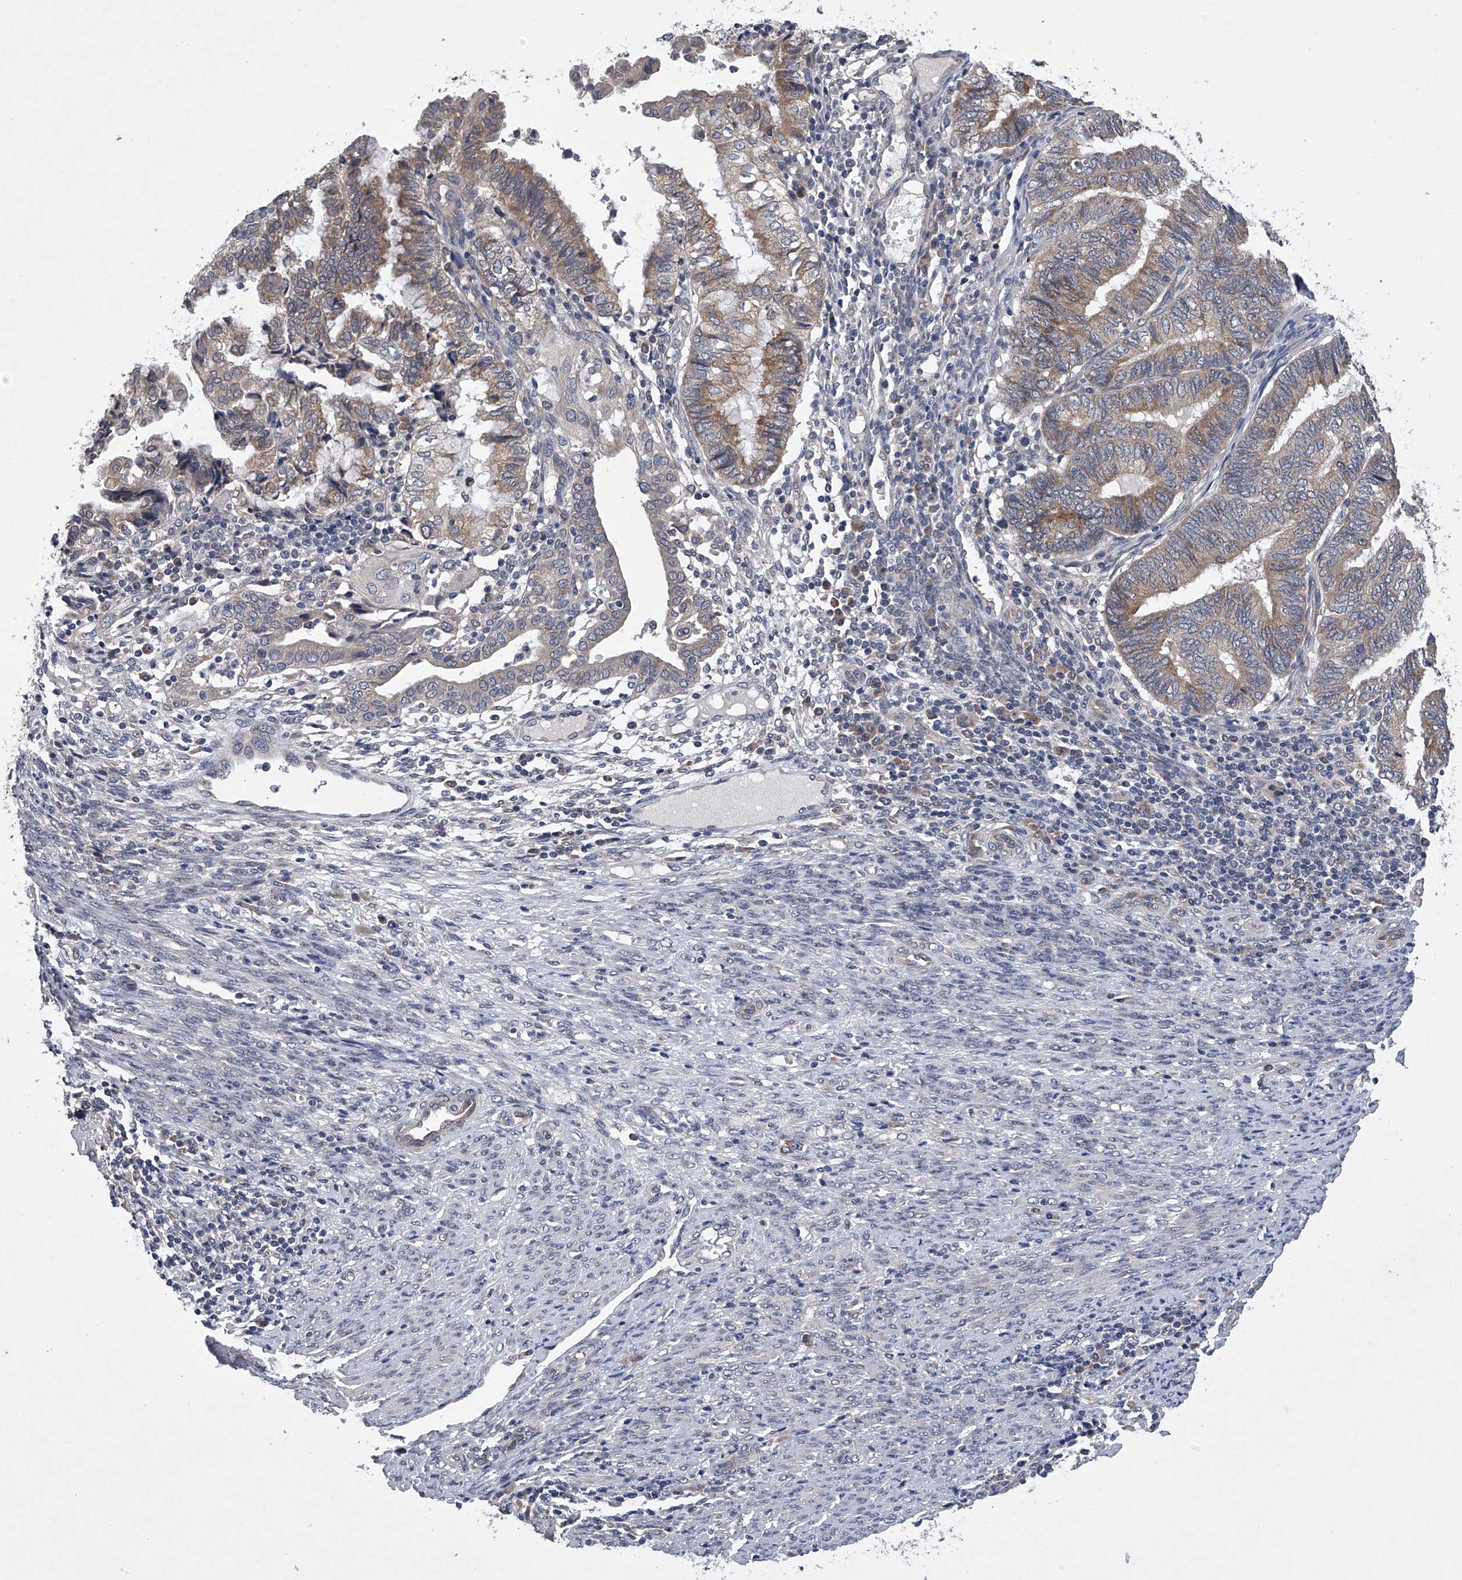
{"staining": {"intensity": "moderate", "quantity": "25%-75%", "location": "cytoplasmic/membranous"}, "tissue": "endometrial cancer", "cell_type": "Tumor cells", "image_type": "cancer", "snomed": [{"axis": "morphology", "description": "Adenocarcinoma, NOS"}, {"axis": "topography", "description": "Uterus"}, {"axis": "topography", "description": "Endometrium"}], "caption": "Human endometrial cancer (adenocarcinoma) stained for a protein (brown) reveals moderate cytoplasmic/membranous positive positivity in approximately 25%-75% of tumor cells.", "gene": "RNF5", "patient": {"sex": "female", "age": 70}}